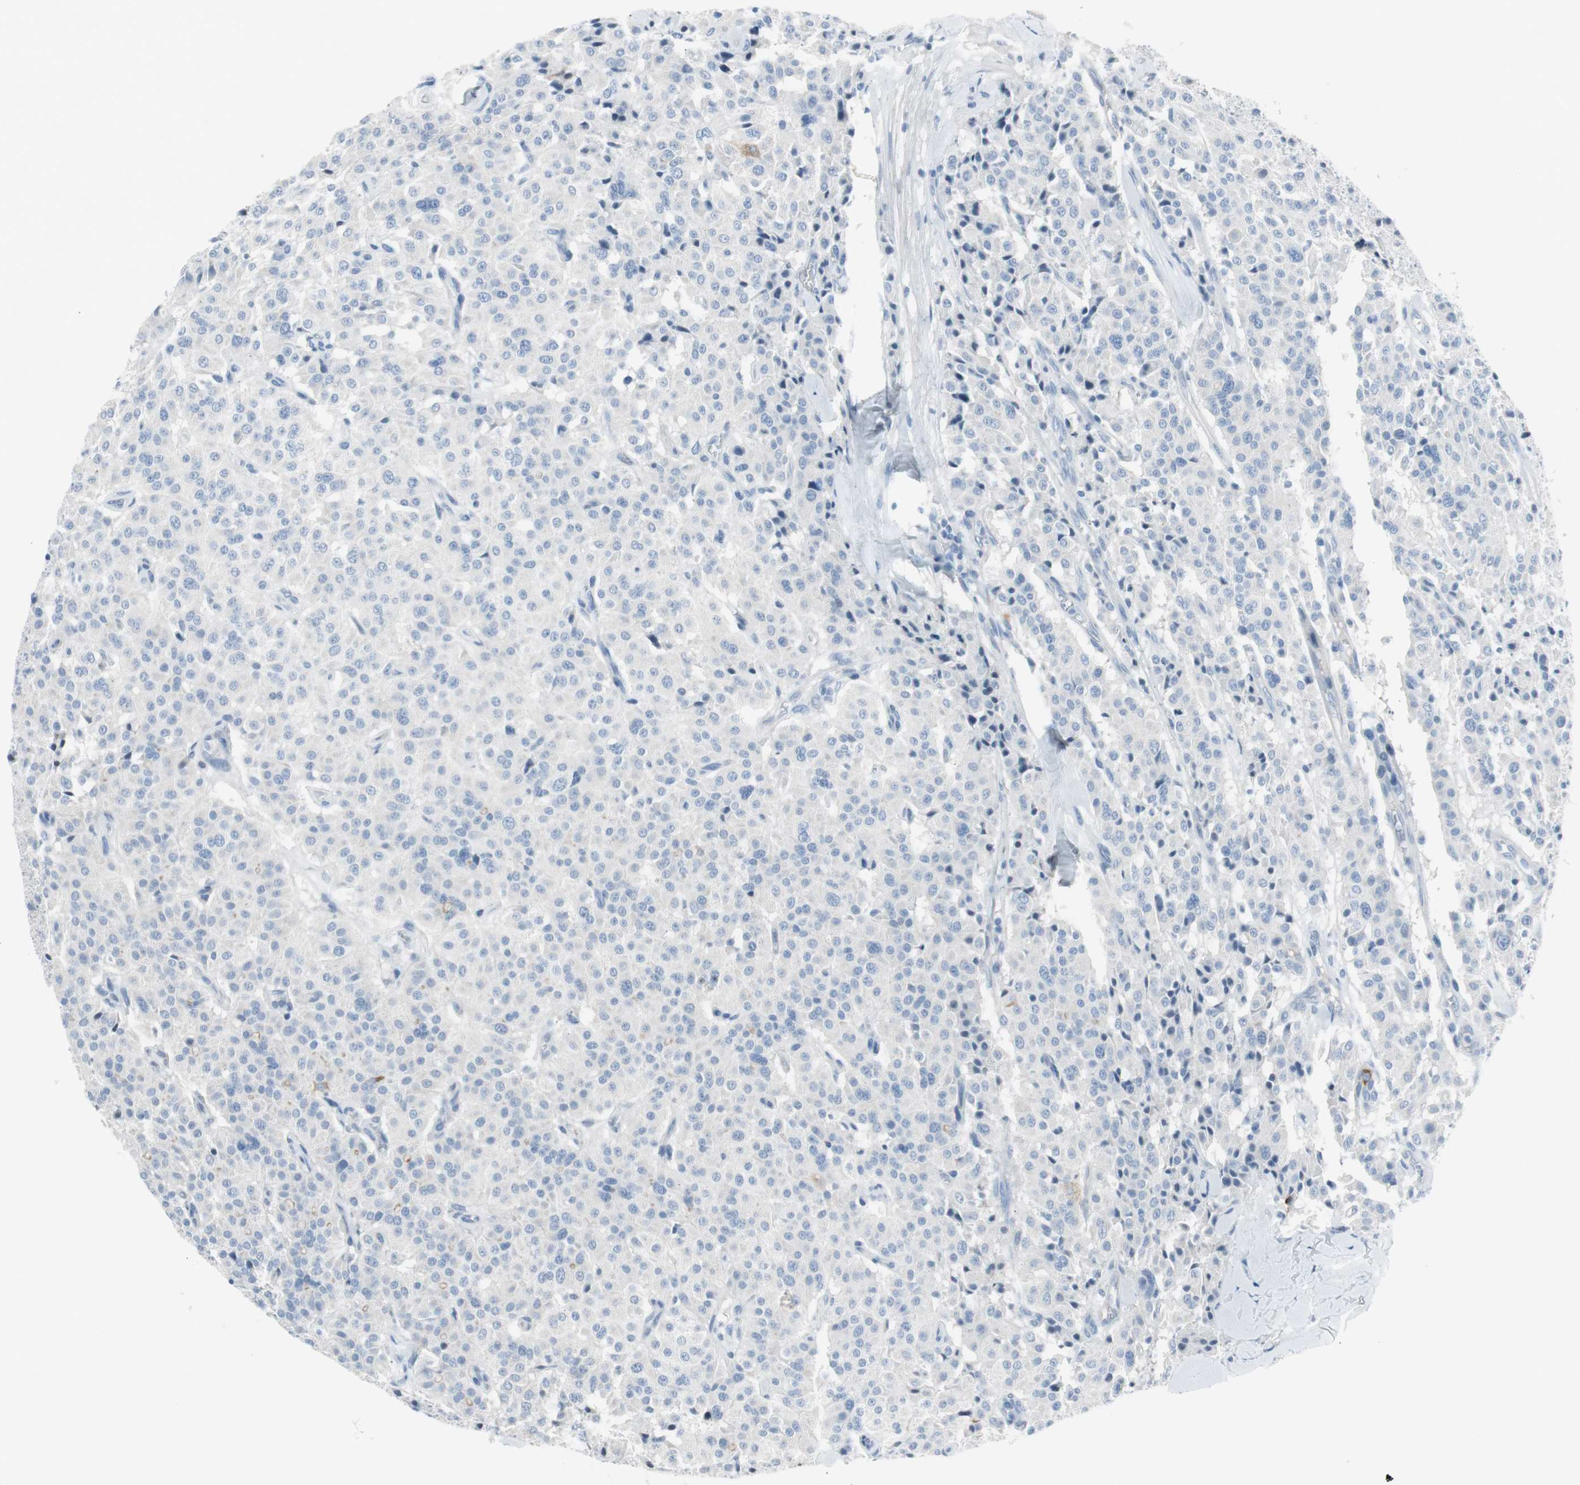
{"staining": {"intensity": "negative", "quantity": "none", "location": "none"}, "tissue": "carcinoid", "cell_type": "Tumor cells", "image_type": "cancer", "snomed": [{"axis": "morphology", "description": "Carcinoid, malignant, NOS"}, {"axis": "topography", "description": "Lung"}], "caption": "Carcinoid was stained to show a protein in brown. There is no significant positivity in tumor cells.", "gene": "AGR2", "patient": {"sex": "male", "age": 30}}